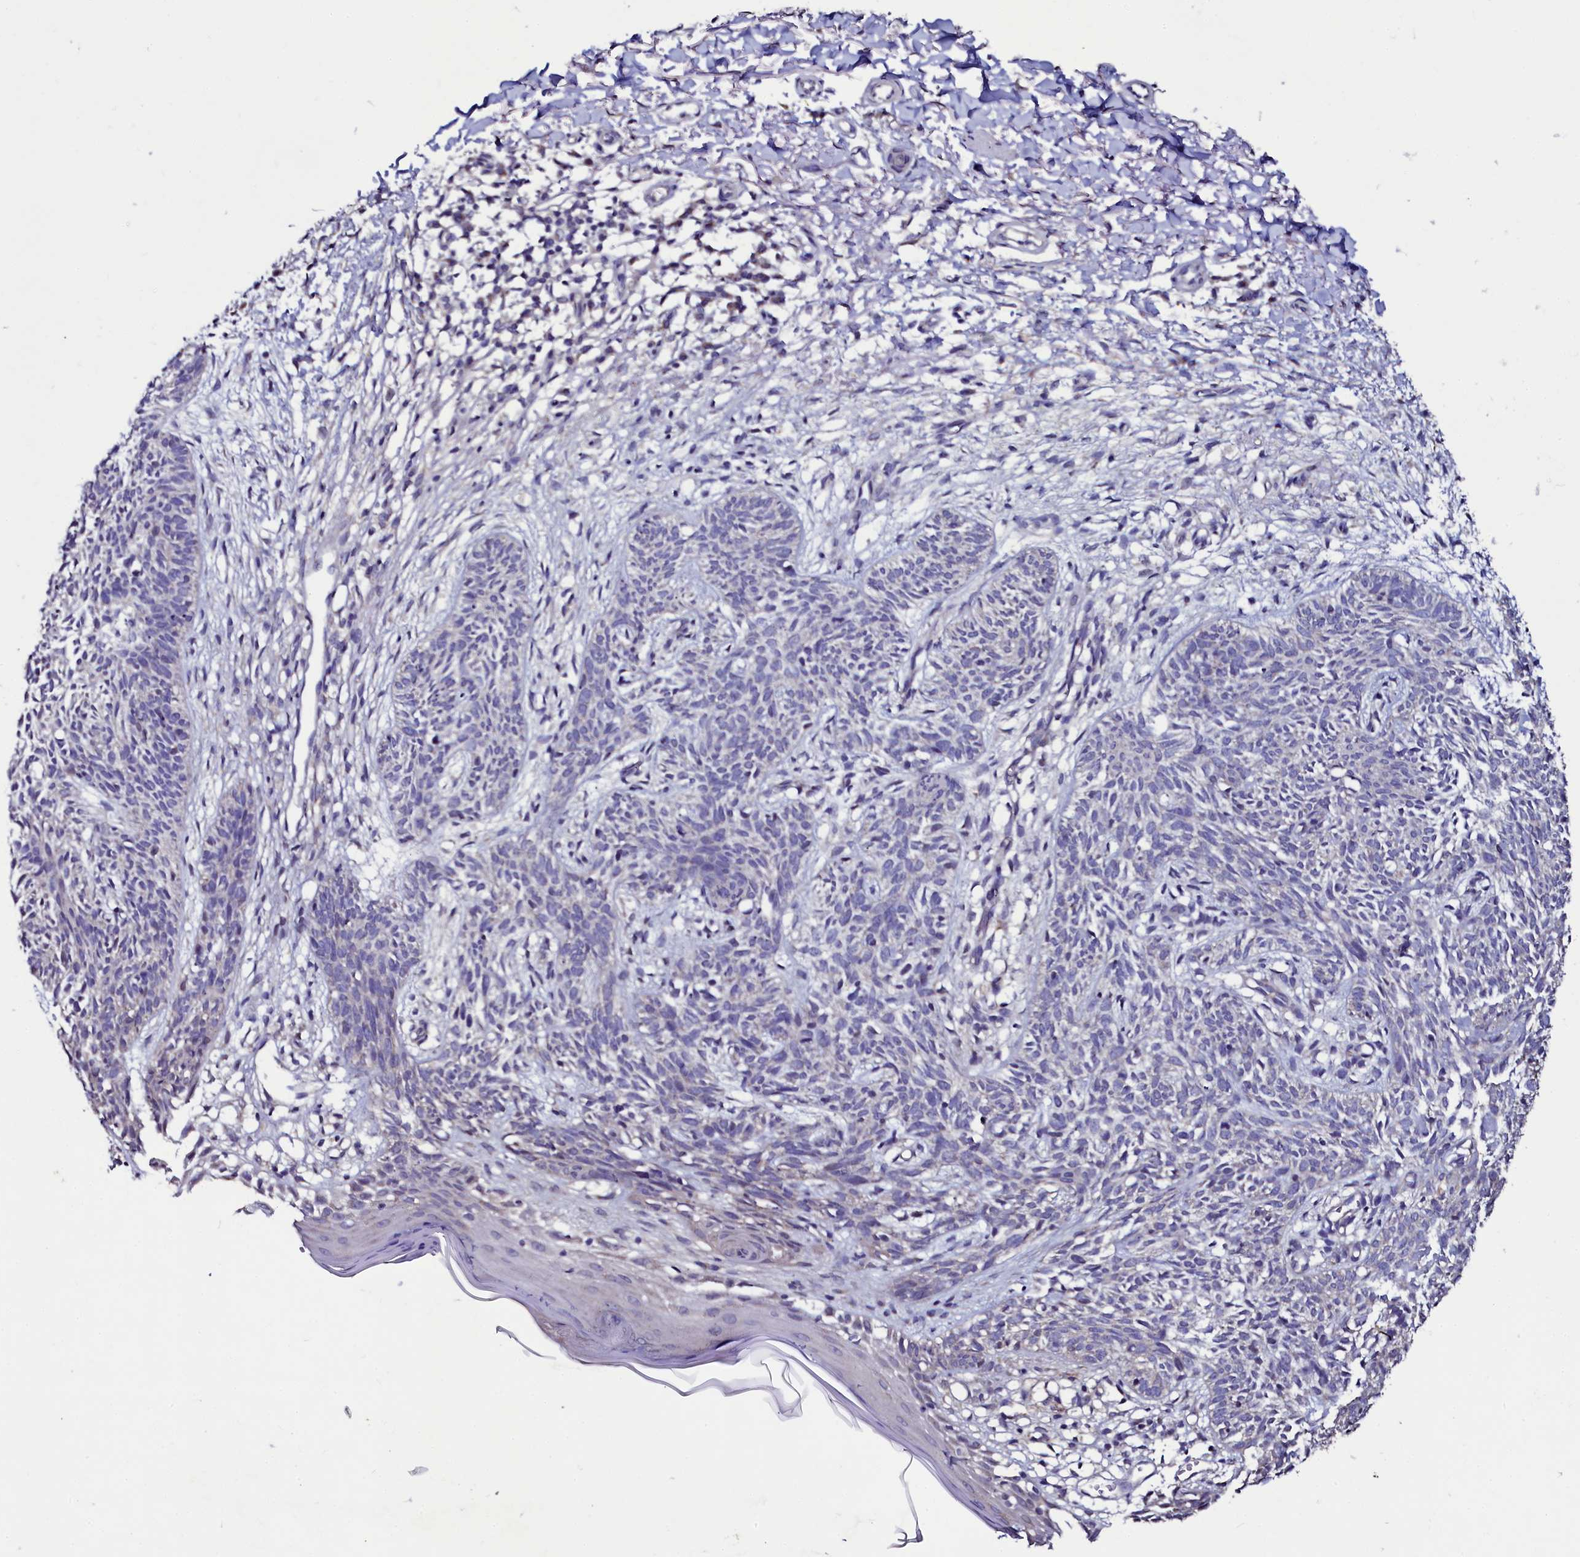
{"staining": {"intensity": "negative", "quantity": "none", "location": "none"}, "tissue": "skin cancer", "cell_type": "Tumor cells", "image_type": "cancer", "snomed": [{"axis": "morphology", "description": "Basal cell carcinoma"}, {"axis": "topography", "description": "Skin"}], "caption": "High power microscopy image of an IHC image of skin basal cell carcinoma, revealing no significant staining in tumor cells.", "gene": "USPL1", "patient": {"sex": "female", "age": 66}}